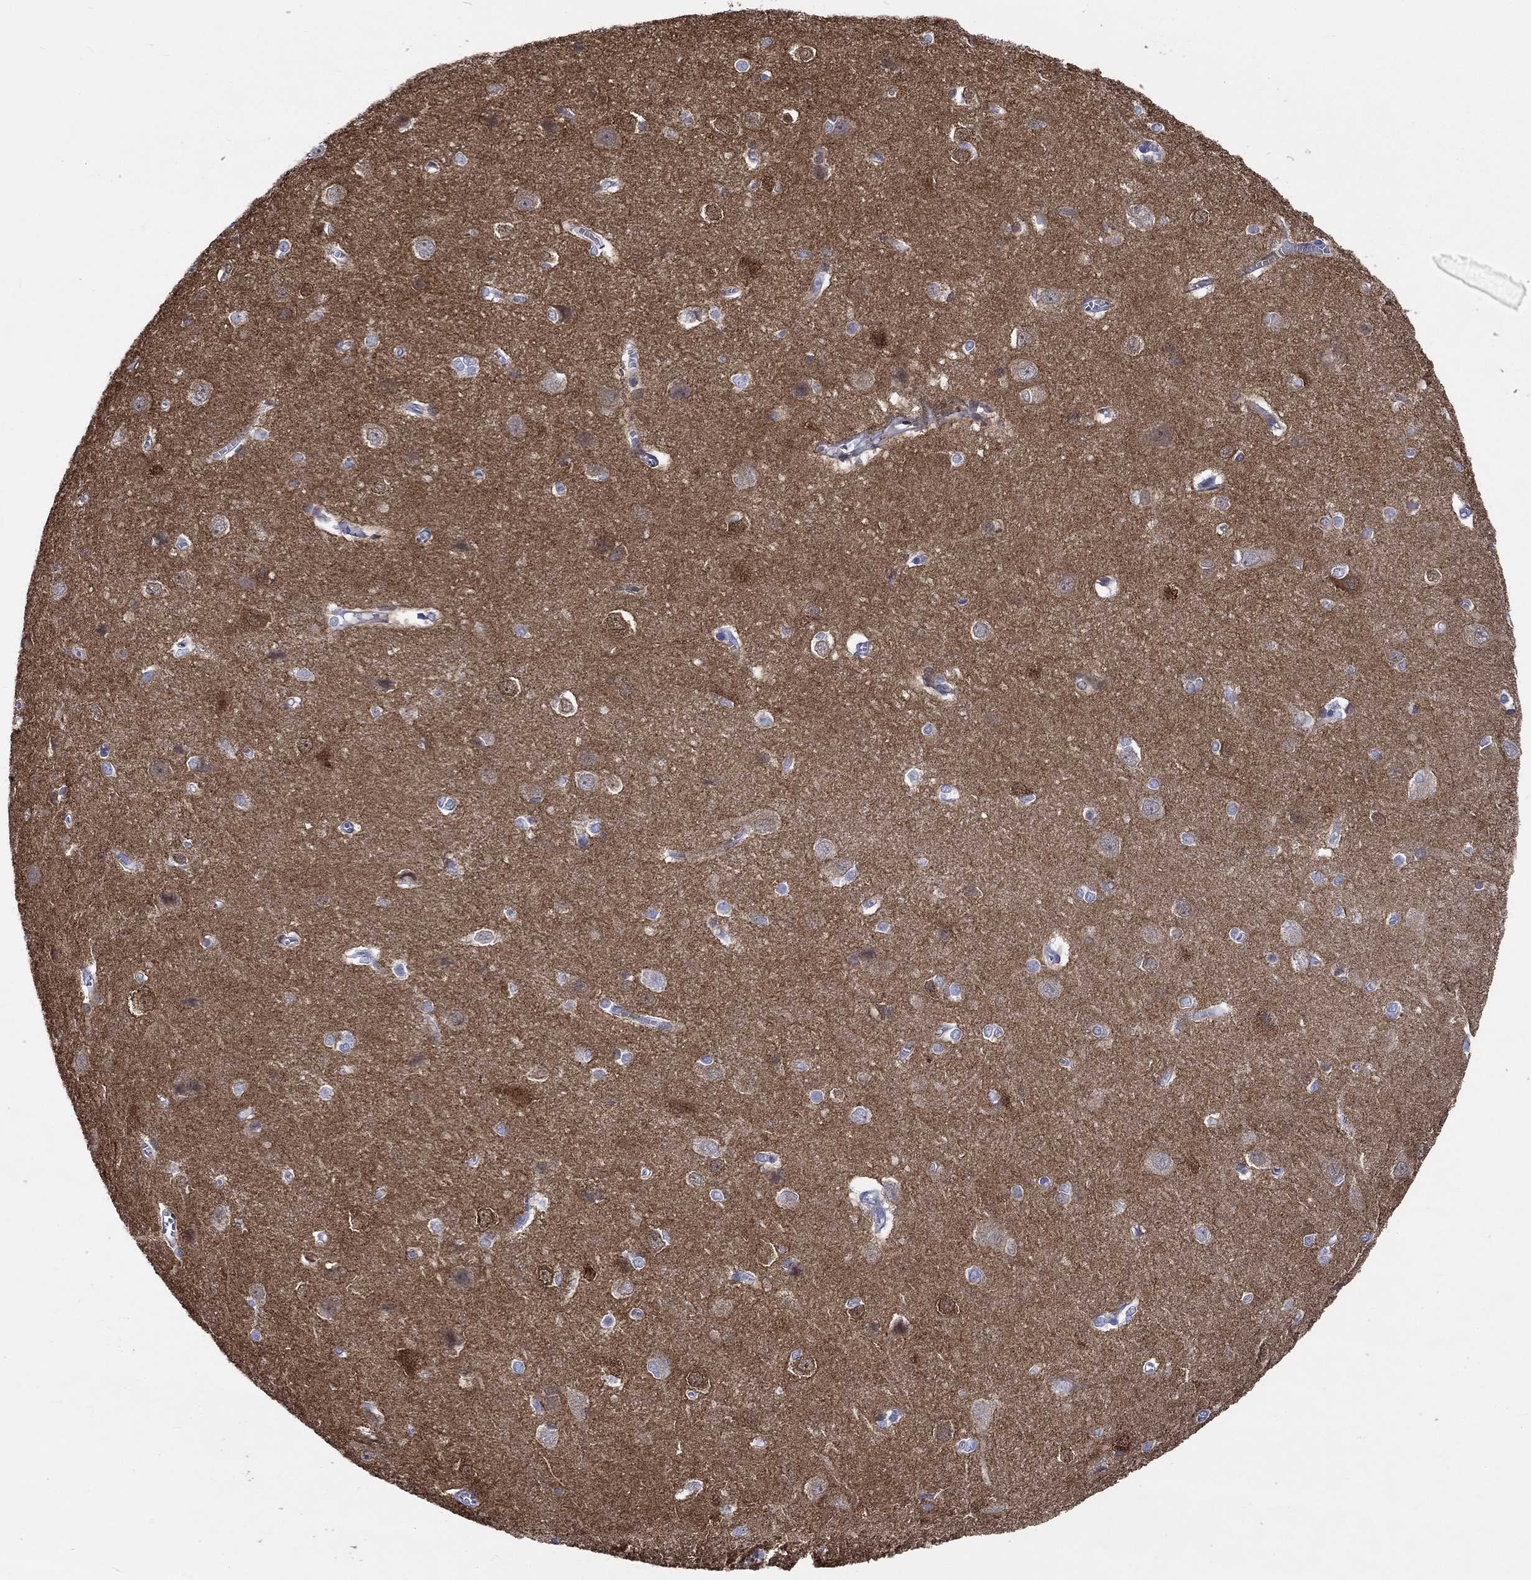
{"staining": {"intensity": "negative", "quantity": "none", "location": "none"}, "tissue": "cerebral cortex", "cell_type": "Endothelial cells", "image_type": "normal", "snomed": [{"axis": "morphology", "description": "Normal tissue, NOS"}, {"axis": "topography", "description": "Cerebral cortex"}], "caption": "The immunohistochemistry histopathology image has no significant positivity in endothelial cells of cerebral cortex.", "gene": "CPLX1", "patient": {"sex": "male", "age": 37}}